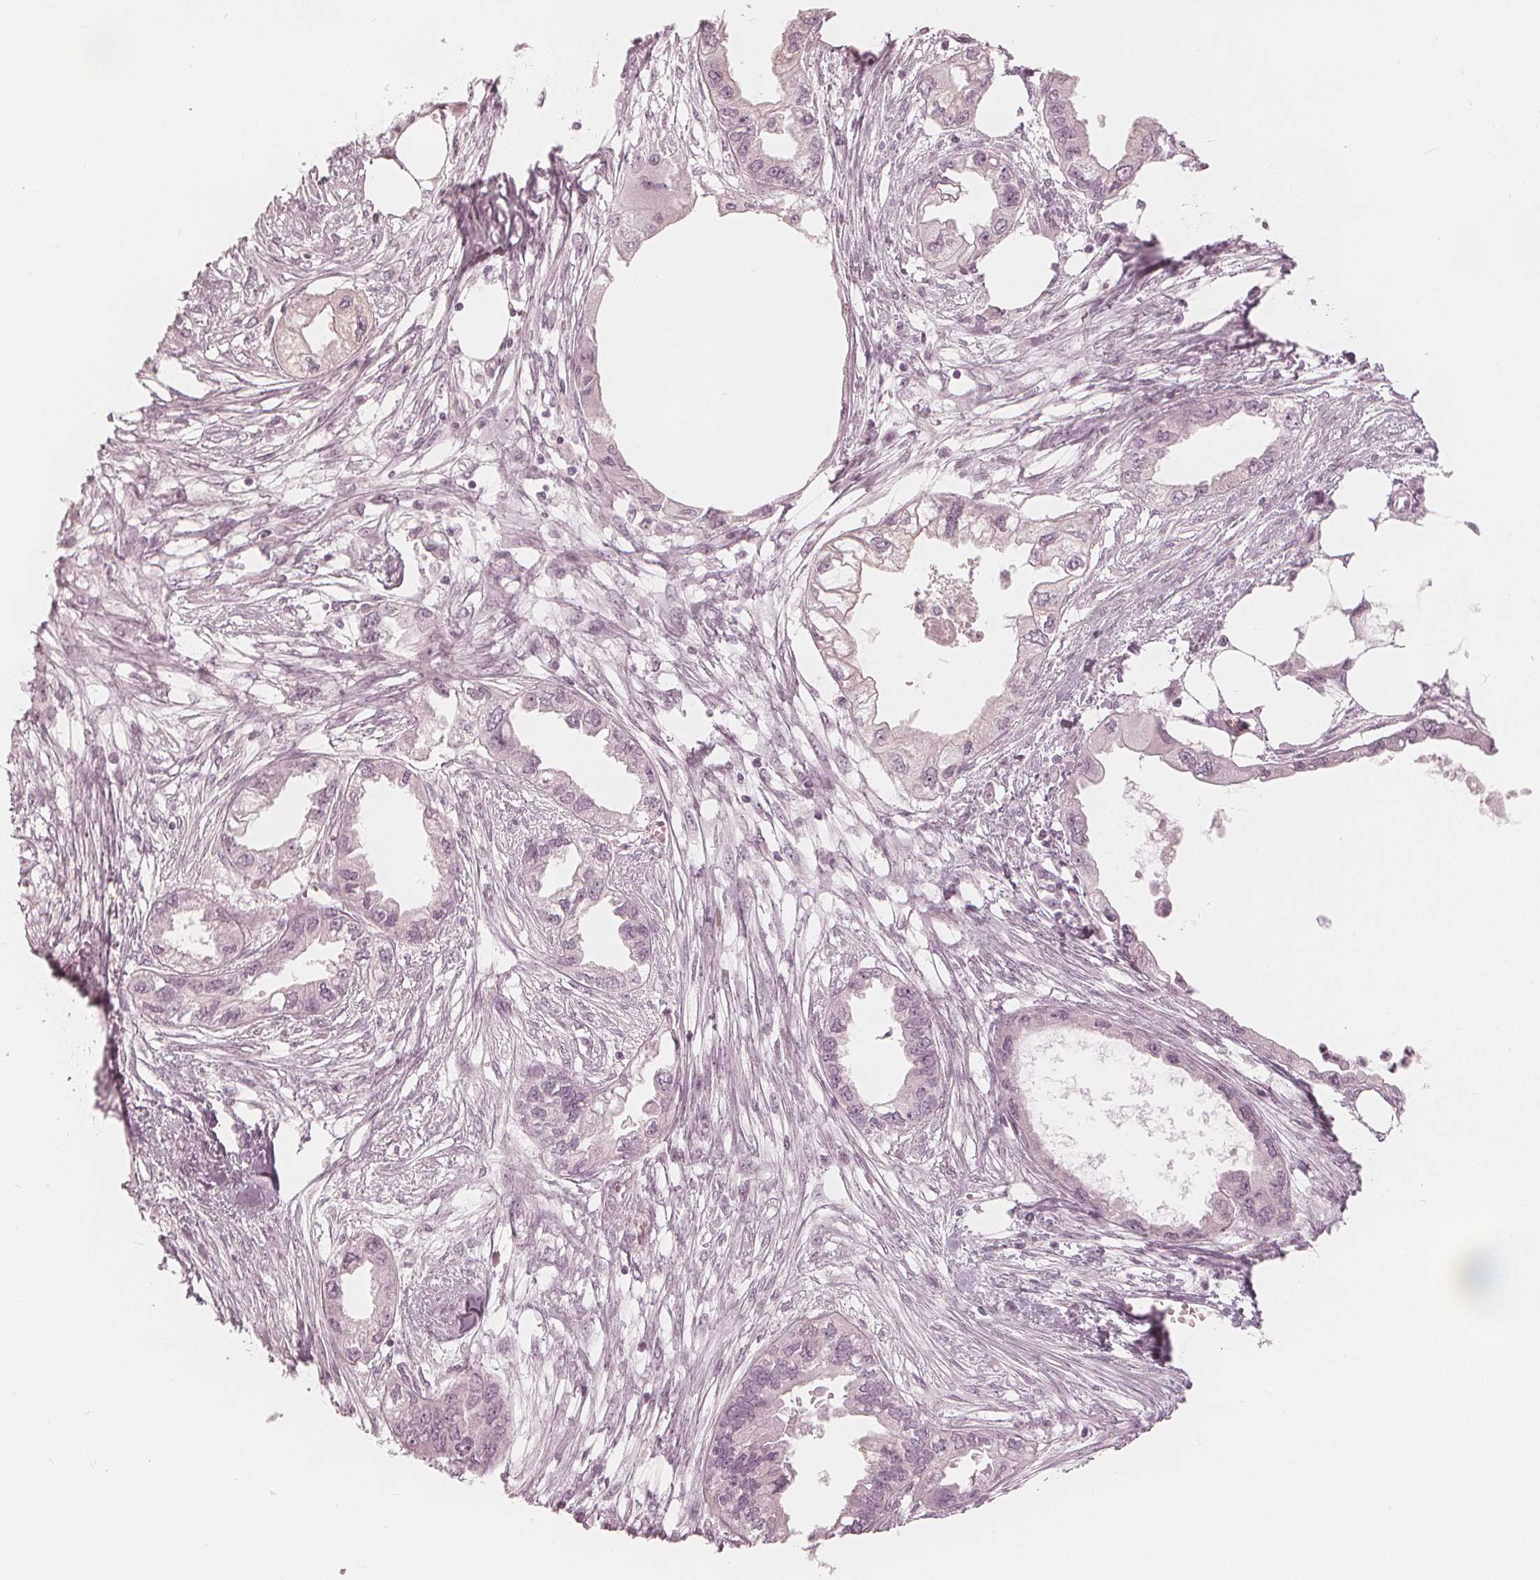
{"staining": {"intensity": "negative", "quantity": "none", "location": "none"}, "tissue": "endometrial cancer", "cell_type": "Tumor cells", "image_type": "cancer", "snomed": [{"axis": "morphology", "description": "Adenocarcinoma, NOS"}, {"axis": "morphology", "description": "Adenocarcinoma, metastatic, NOS"}, {"axis": "topography", "description": "Adipose tissue"}, {"axis": "topography", "description": "Endometrium"}], "caption": "Micrograph shows no protein positivity in tumor cells of endometrial cancer tissue.", "gene": "PAEP", "patient": {"sex": "female", "age": 67}}